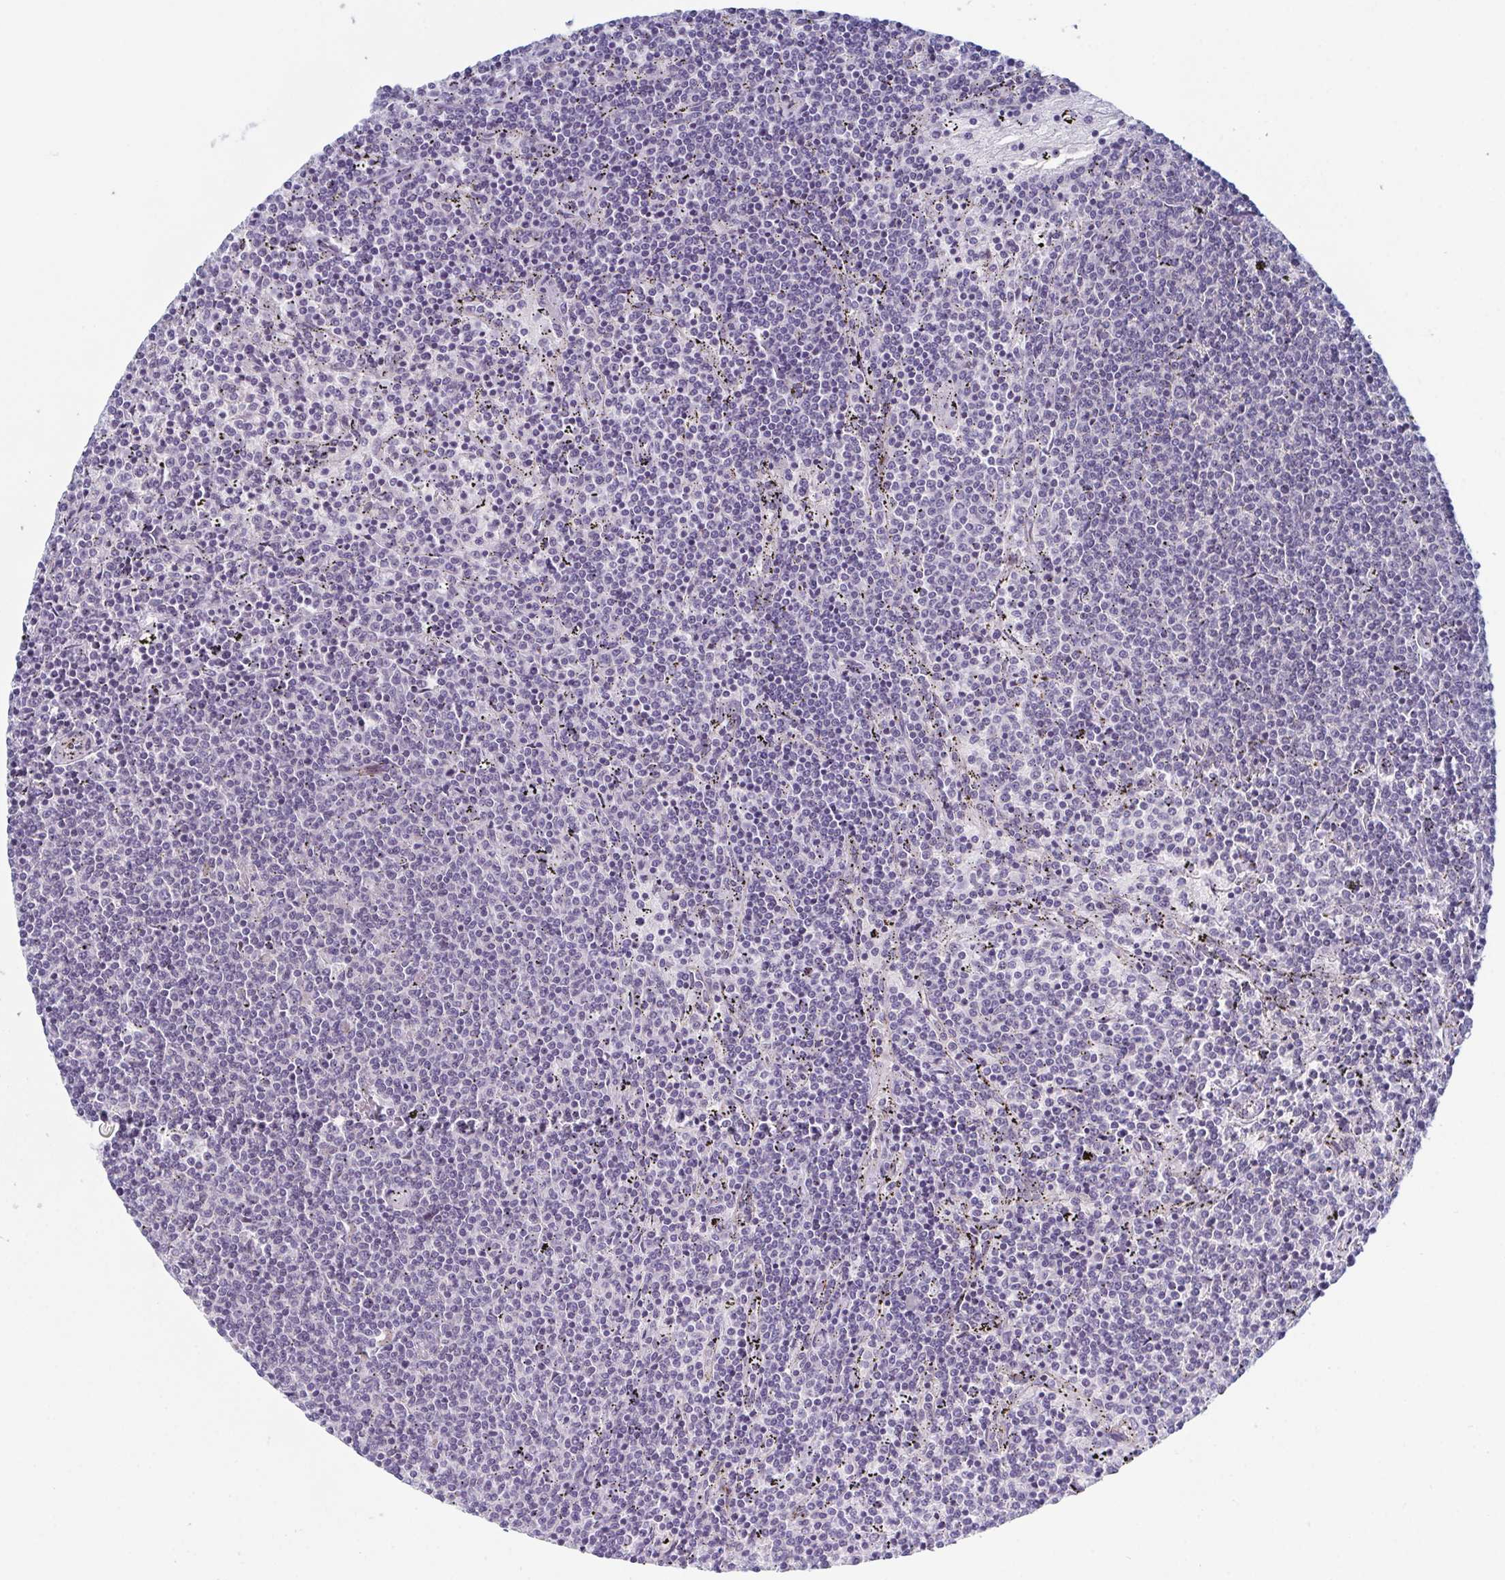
{"staining": {"intensity": "negative", "quantity": "none", "location": "none"}, "tissue": "lymphoma", "cell_type": "Tumor cells", "image_type": "cancer", "snomed": [{"axis": "morphology", "description": "Malignant lymphoma, non-Hodgkin's type, Low grade"}, {"axis": "topography", "description": "Spleen"}], "caption": "Image shows no significant protein positivity in tumor cells of malignant lymphoma, non-Hodgkin's type (low-grade).", "gene": "ZFP64", "patient": {"sex": "female", "age": 50}}